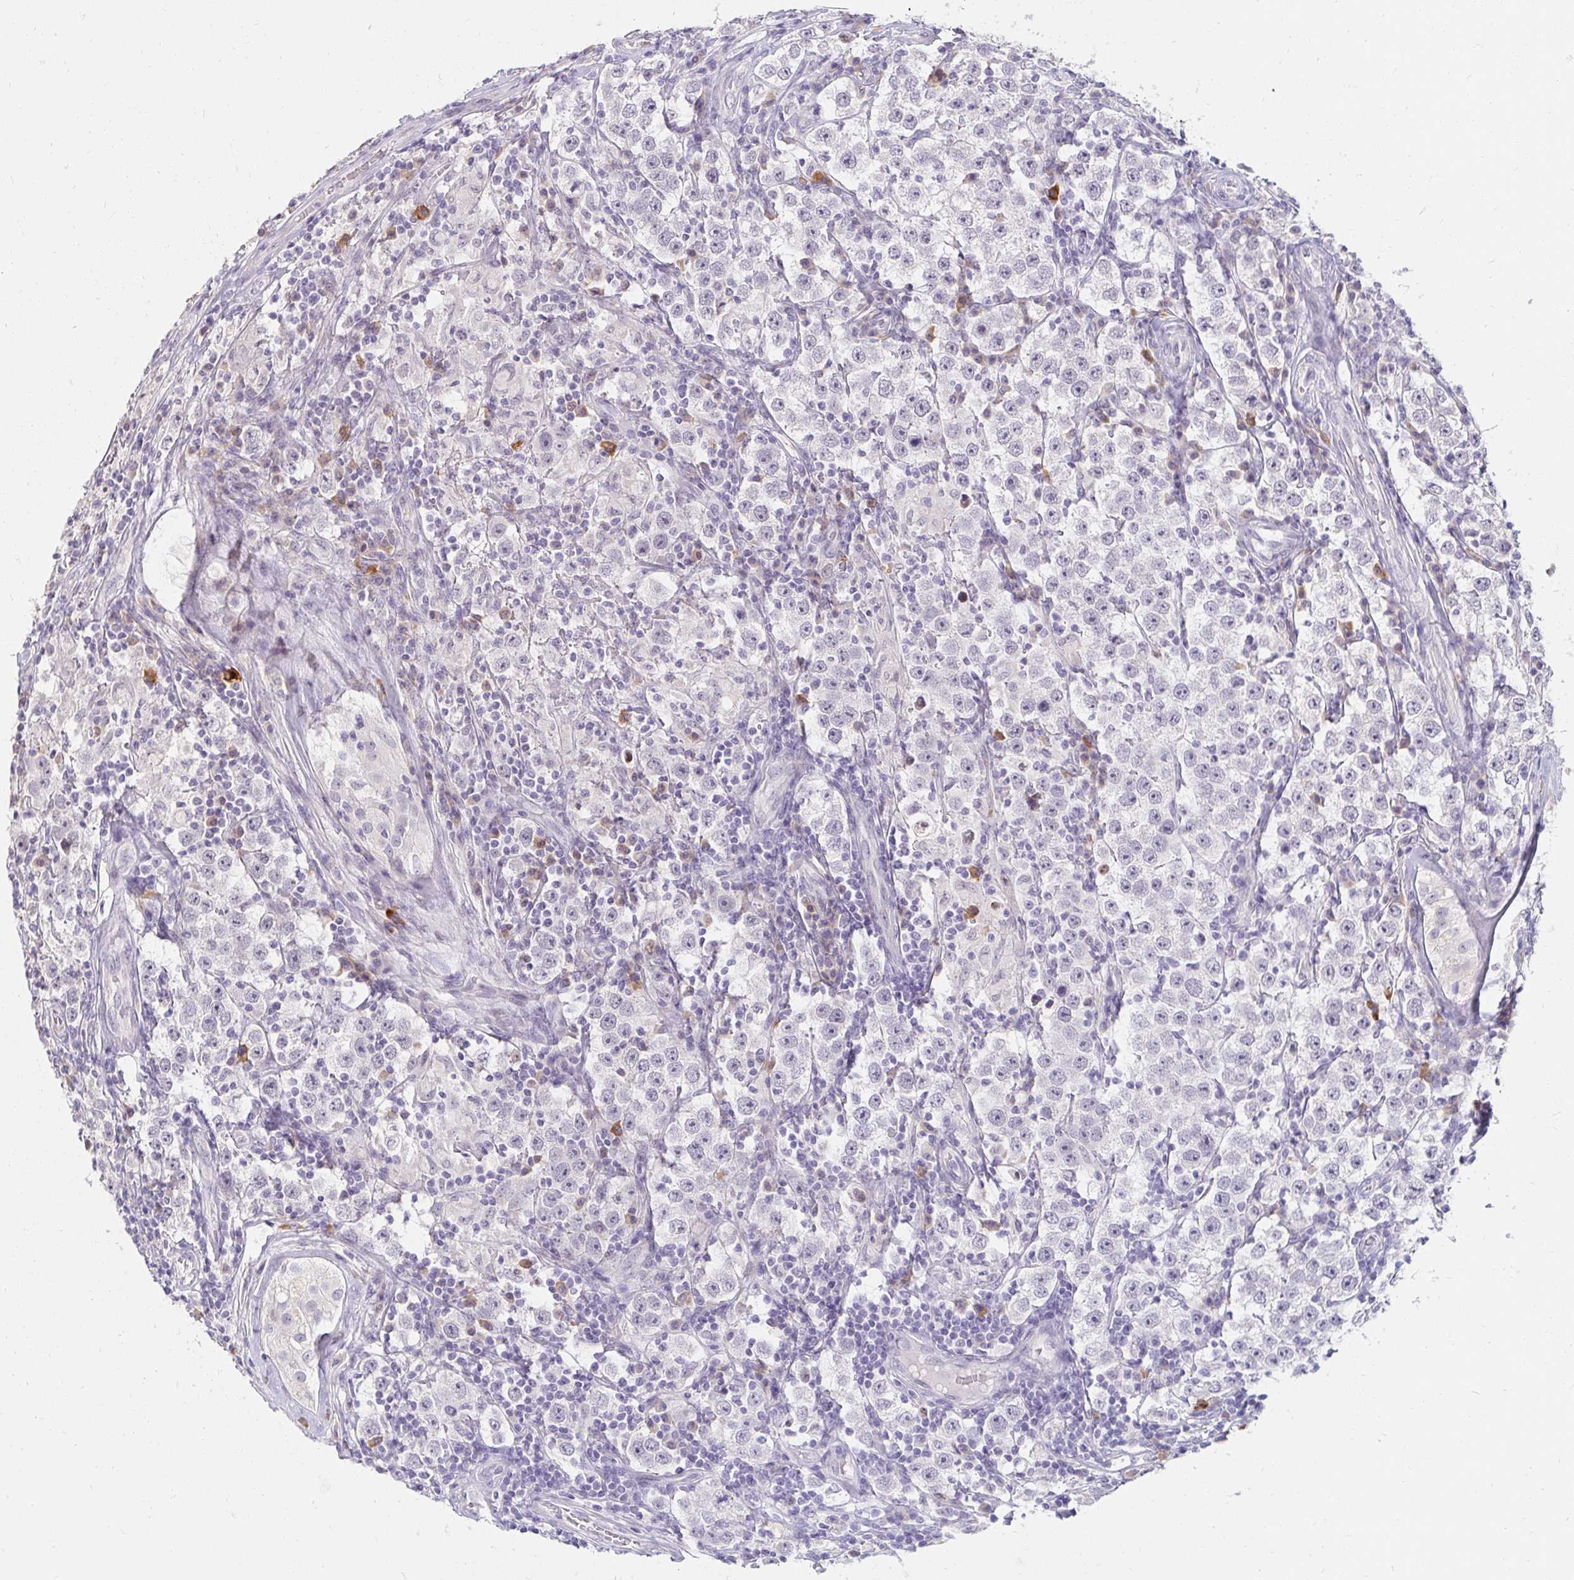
{"staining": {"intensity": "negative", "quantity": "none", "location": "none"}, "tissue": "urothelial cancer", "cell_type": "Tumor cells", "image_type": "cancer", "snomed": [{"axis": "morphology", "description": "Normal tissue, NOS"}, {"axis": "morphology", "description": "Urothelial carcinoma, High grade"}, {"axis": "morphology", "description": "Seminoma, NOS"}, {"axis": "morphology", "description": "Carcinoma, Embryonal, NOS"}, {"axis": "topography", "description": "Urinary bladder"}, {"axis": "topography", "description": "Testis"}], "caption": "There is no significant expression in tumor cells of urothelial cancer.", "gene": "DDN", "patient": {"sex": "male", "age": 41}}